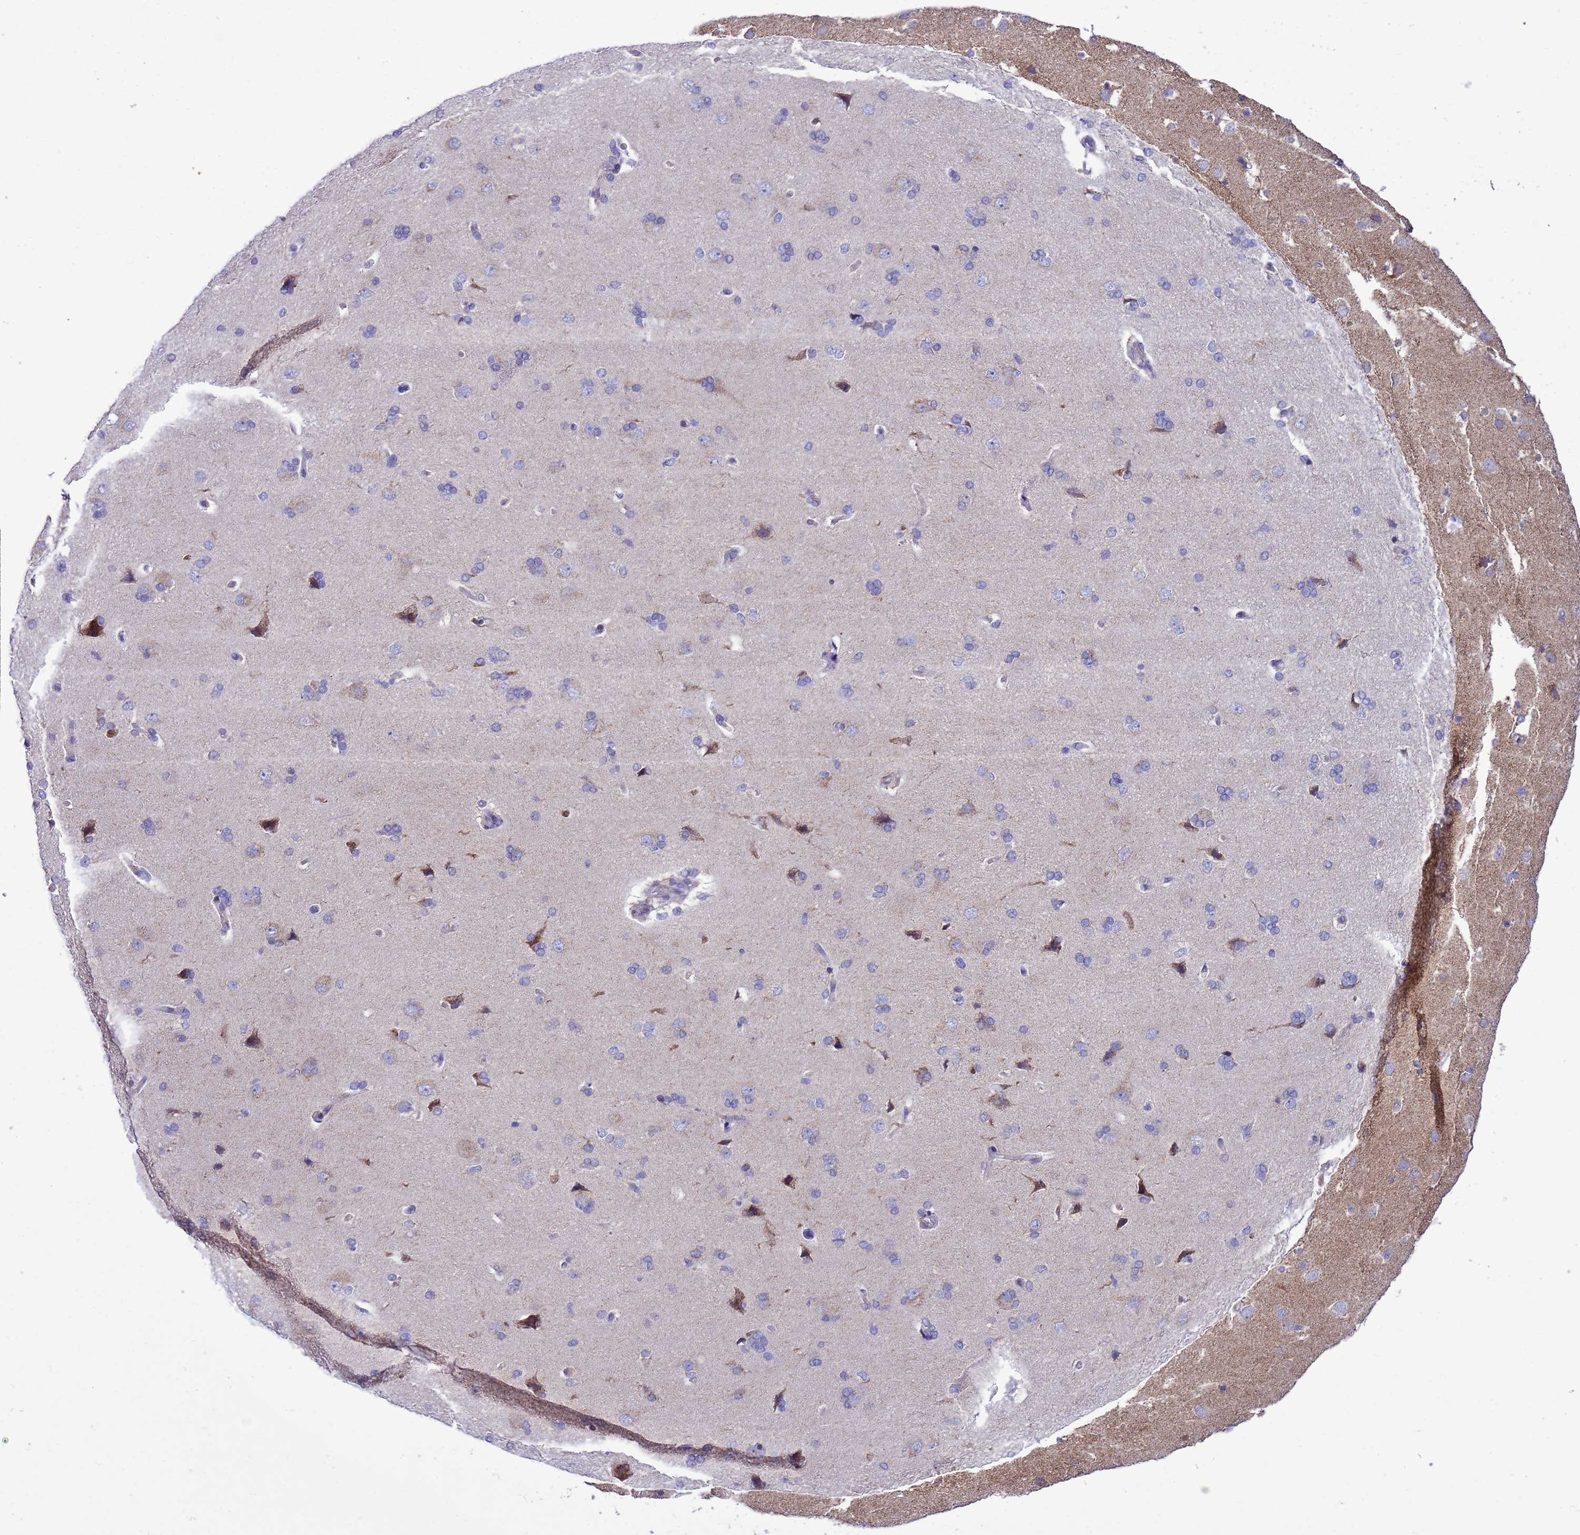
{"staining": {"intensity": "weak", "quantity": "<25%", "location": "cytoplasmic/membranous"}, "tissue": "cerebral cortex", "cell_type": "Endothelial cells", "image_type": "normal", "snomed": [{"axis": "morphology", "description": "Normal tissue, NOS"}, {"axis": "topography", "description": "Cerebral cortex"}], "caption": "Endothelial cells are negative for brown protein staining in benign cerebral cortex. (DAB (3,3'-diaminobenzidine) immunohistochemistry visualized using brightfield microscopy, high magnification).", "gene": "CCDC191", "patient": {"sex": "male", "age": 62}}